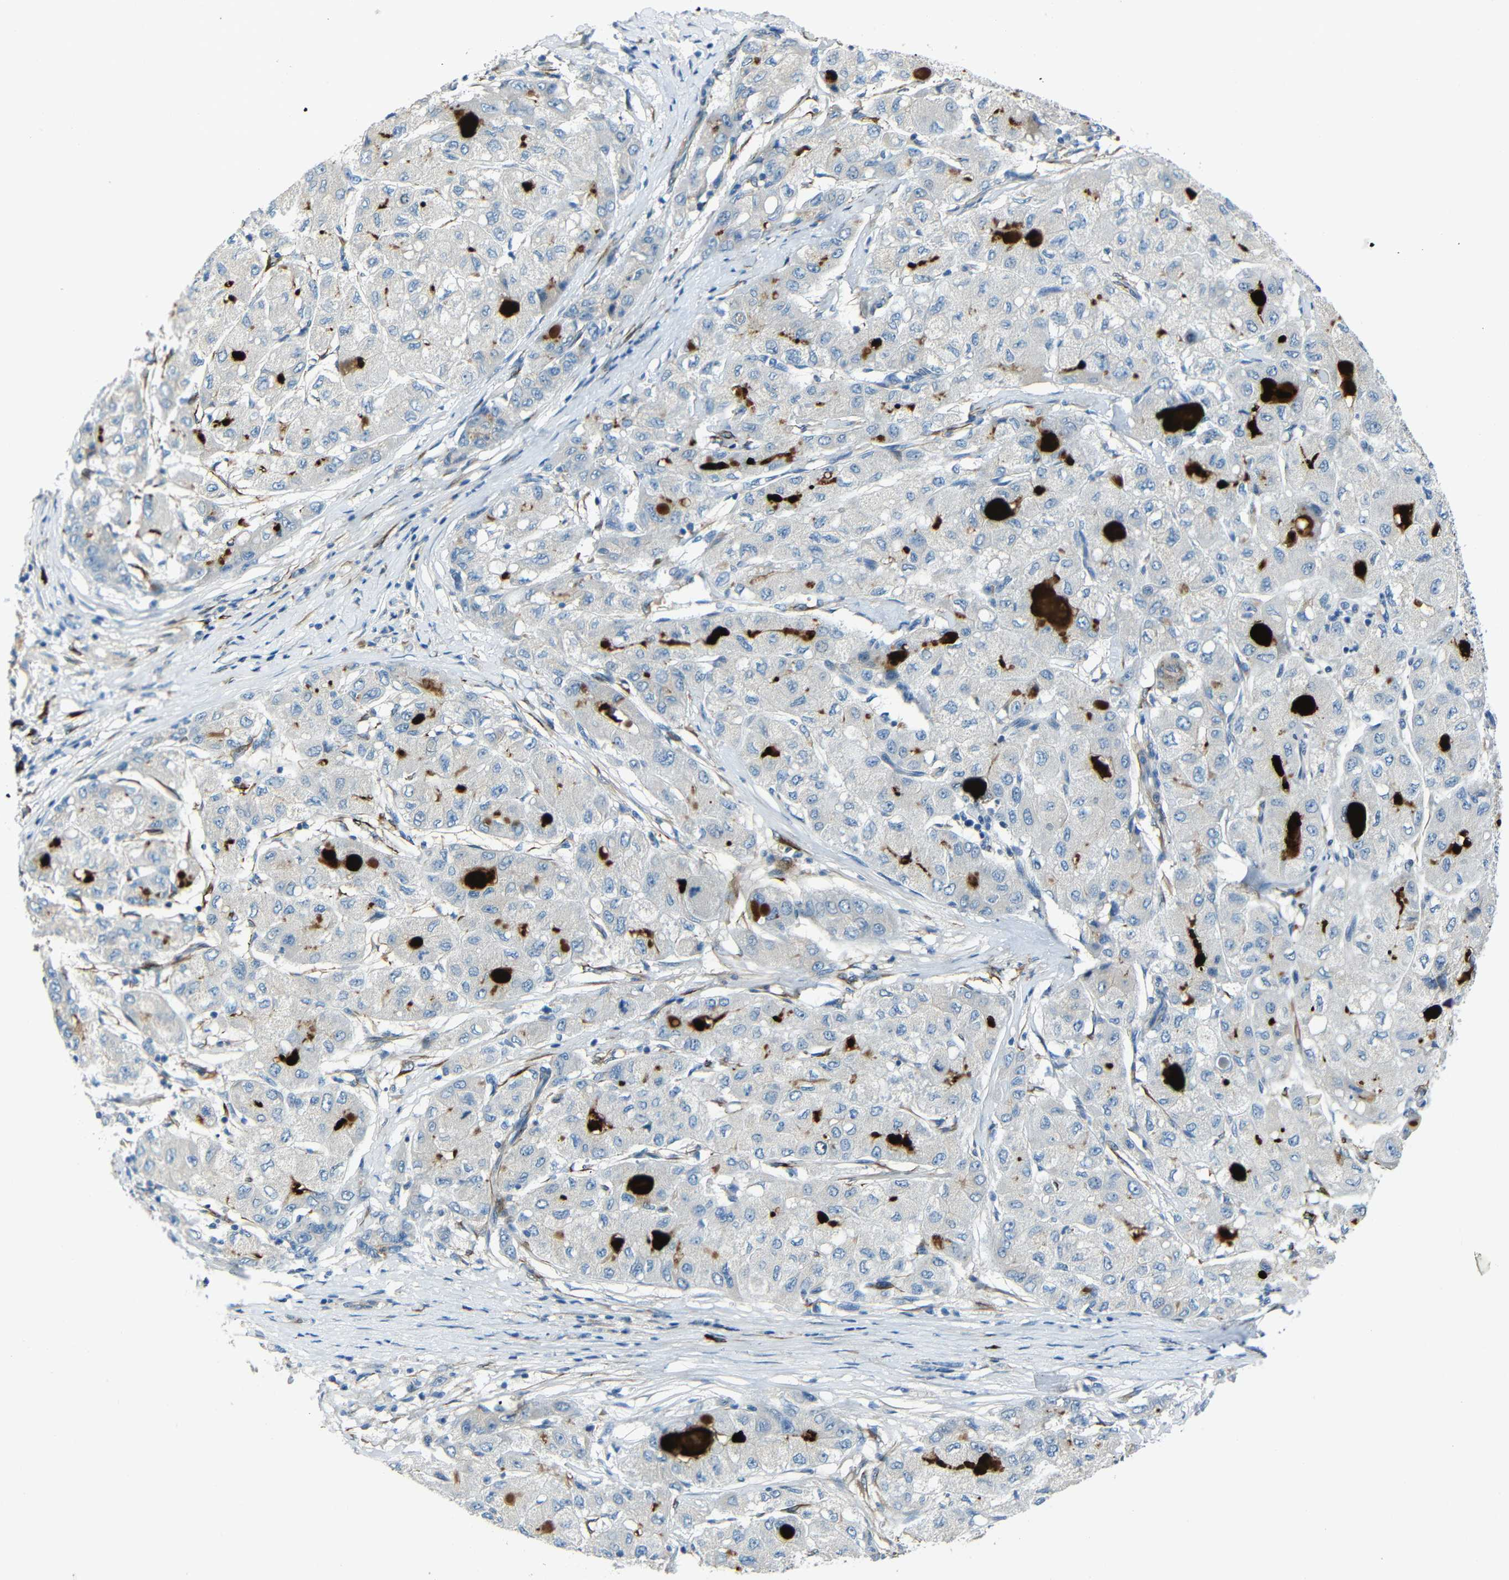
{"staining": {"intensity": "weak", "quantity": "<25%", "location": "cytoplasmic/membranous"}, "tissue": "liver cancer", "cell_type": "Tumor cells", "image_type": "cancer", "snomed": [{"axis": "morphology", "description": "Carcinoma, Hepatocellular, NOS"}, {"axis": "topography", "description": "Liver"}], "caption": "Immunohistochemical staining of hepatocellular carcinoma (liver) exhibits no significant expression in tumor cells.", "gene": "DCLK1", "patient": {"sex": "male", "age": 80}}